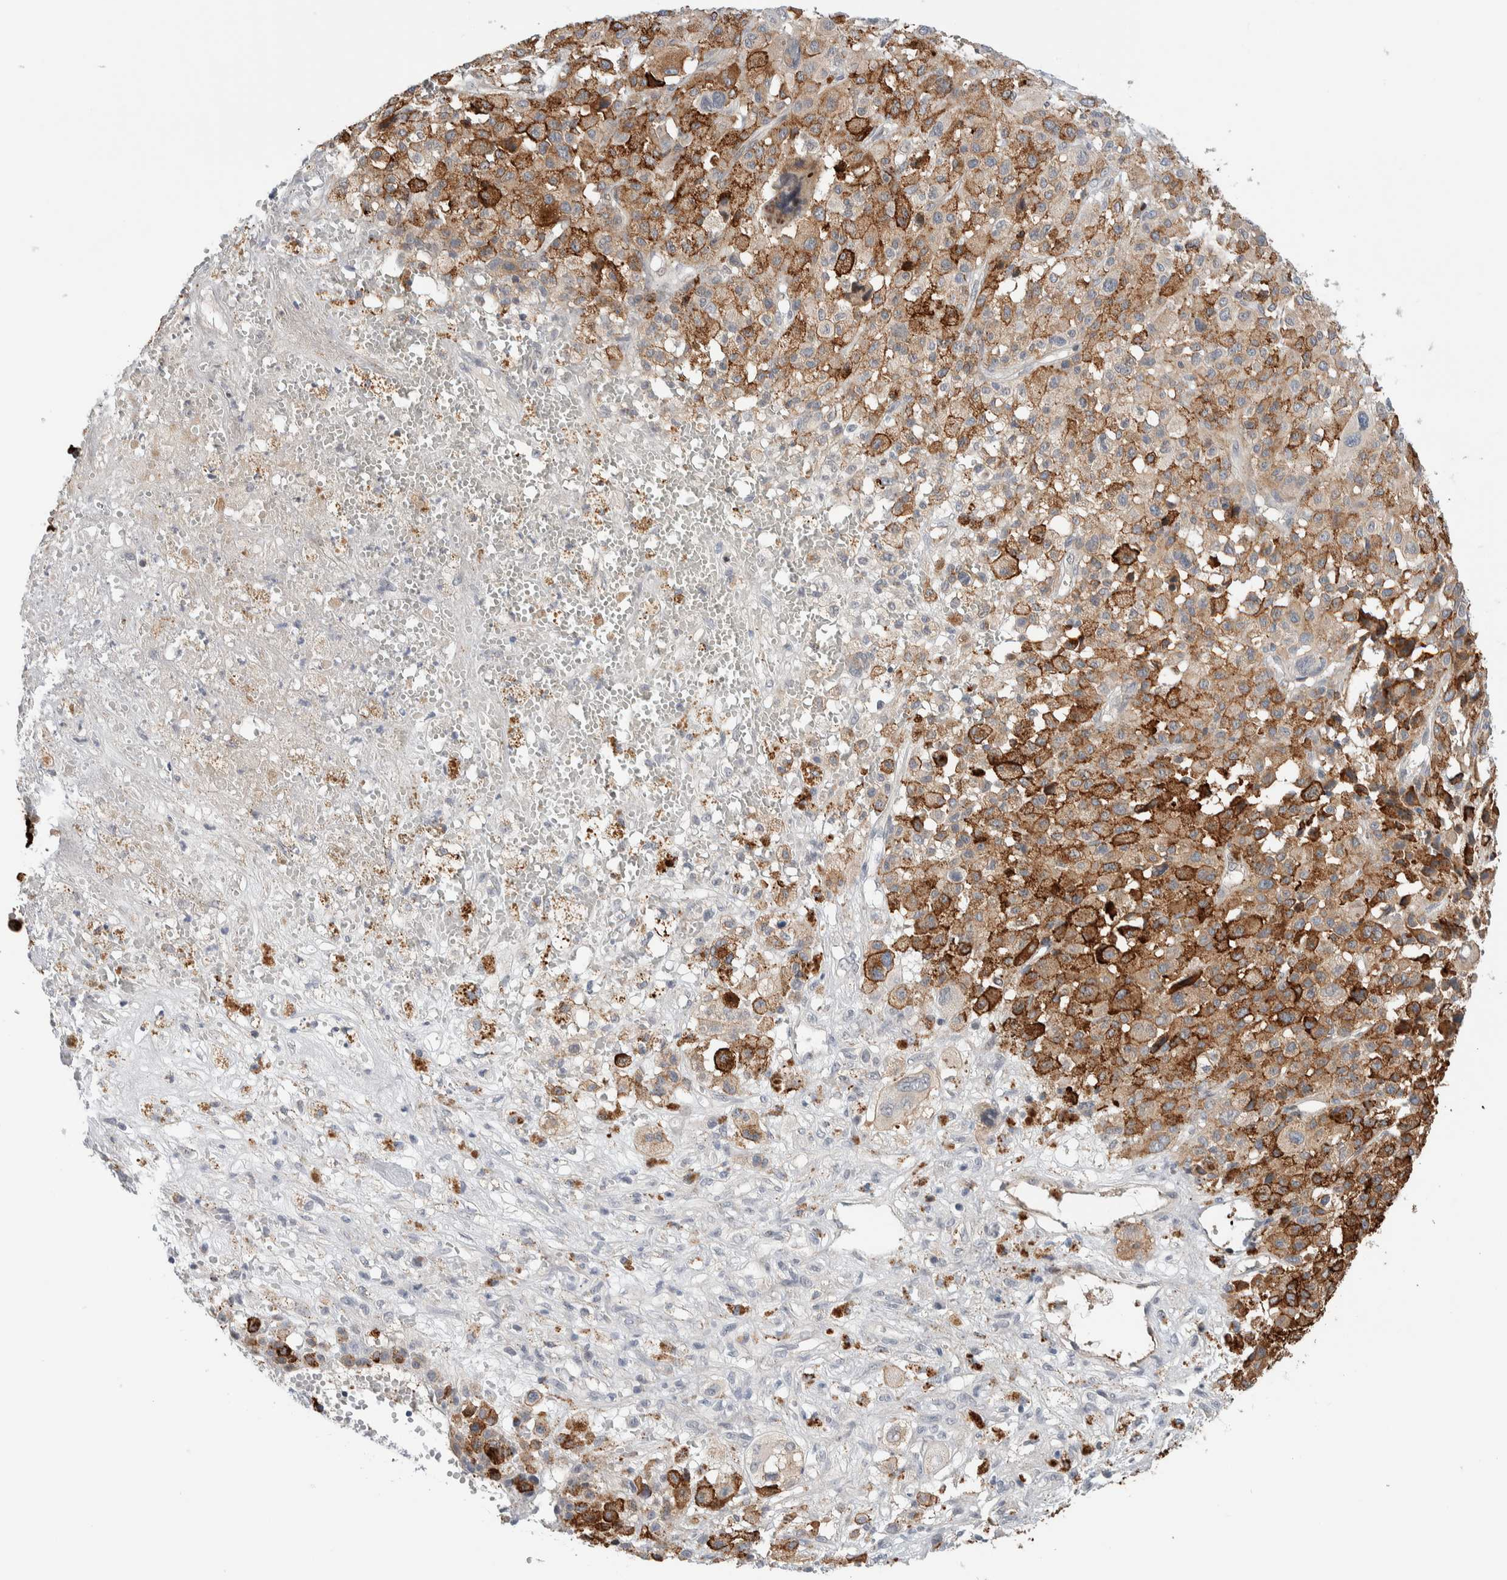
{"staining": {"intensity": "weak", "quantity": ">75%", "location": "cytoplasmic/membranous"}, "tissue": "melanoma", "cell_type": "Tumor cells", "image_type": "cancer", "snomed": [{"axis": "morphology", "description": "Malignant melanoma, Metastatic site"}, {"axis": "topography", "description": "Skin"}], "caption": "A histopathology image showing weak cytoplasmic/membranous staining in about >75% of tumor cells in malignant melanoma (metastatic site), as visualized by brown immunohistochemical staining.", "gene": "NCR3LG1", "patient": {"sex": "female", "age": 74}}